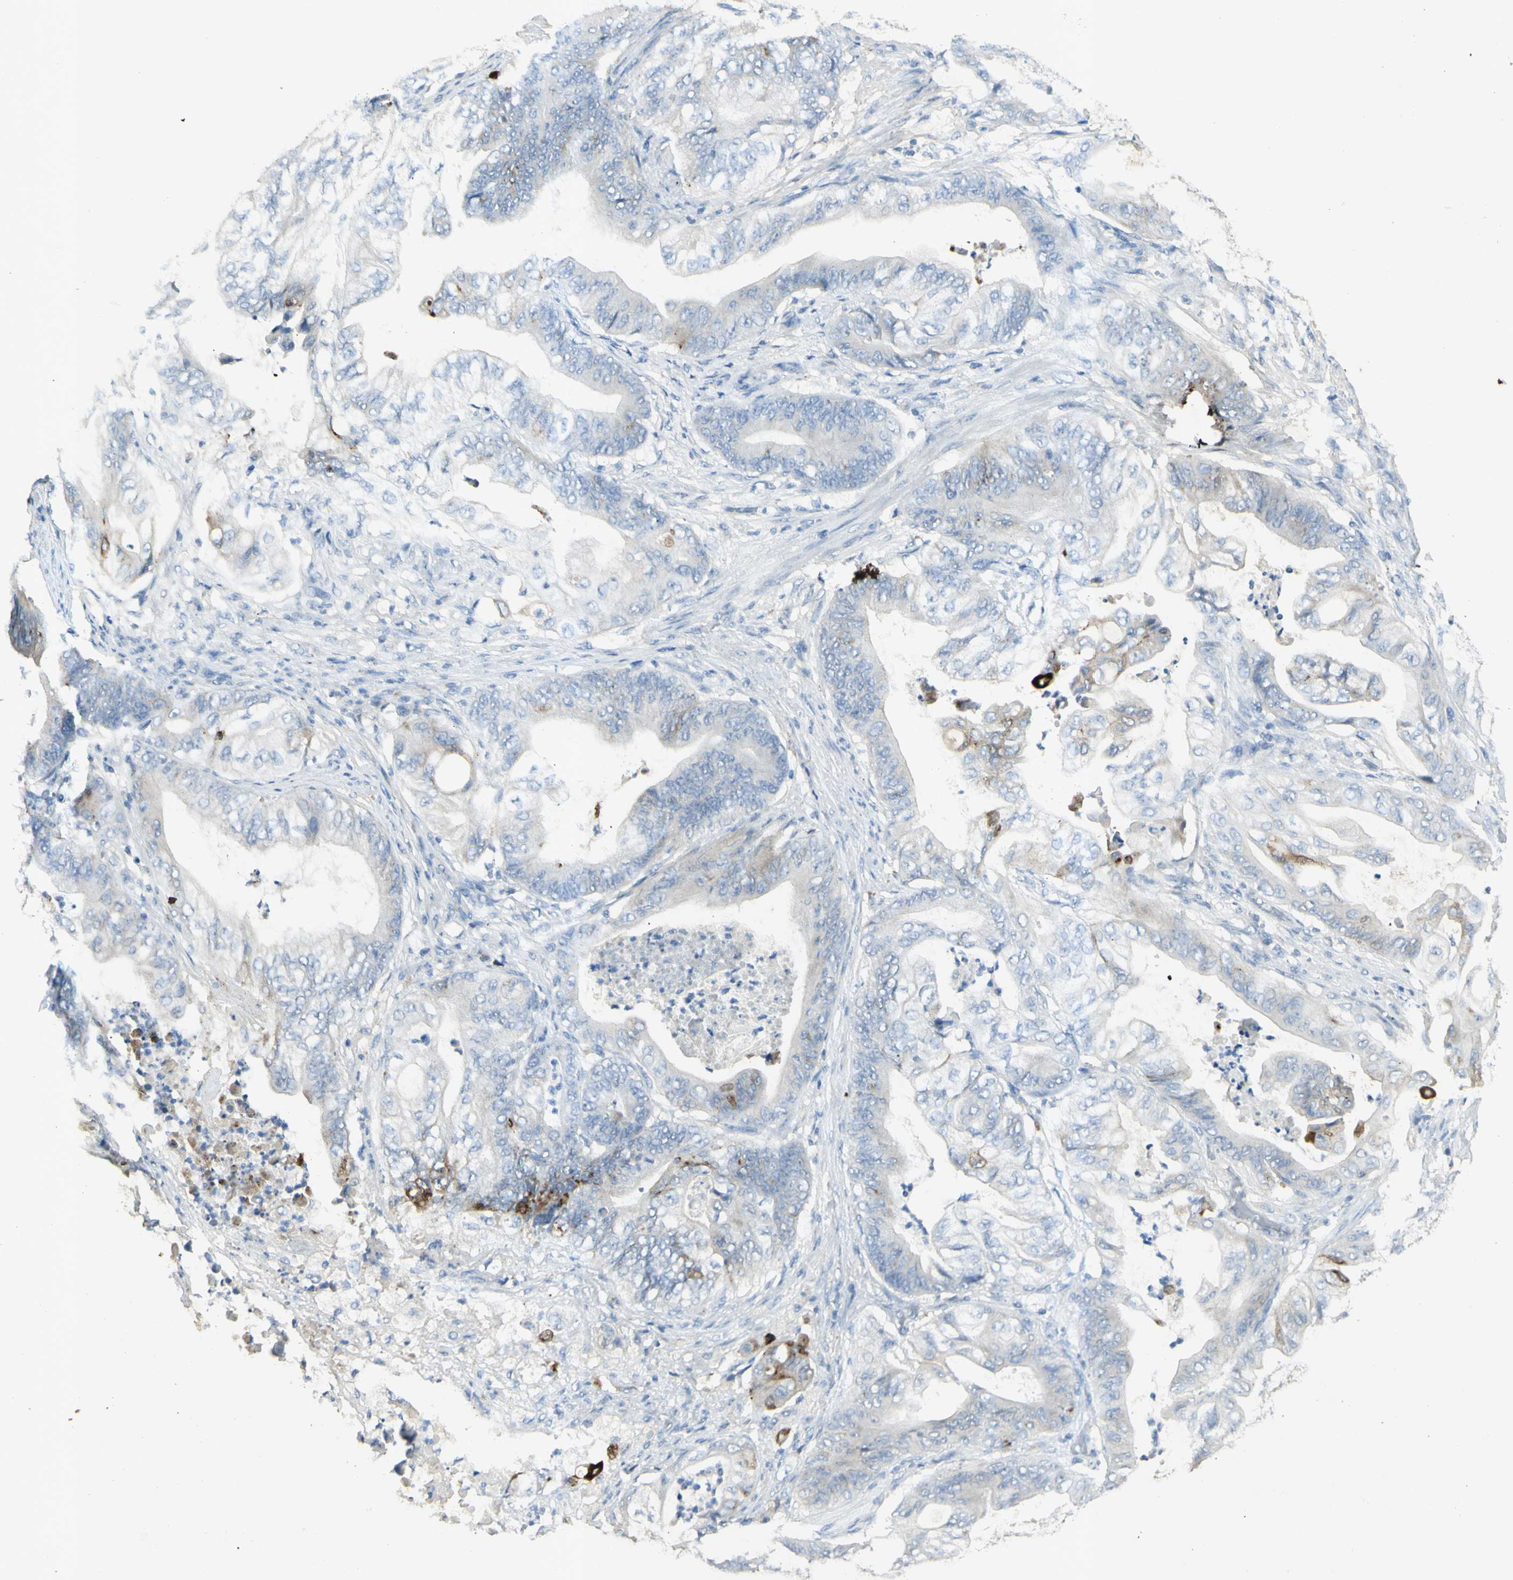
{"staining": {"intensity": "weak", "quantity": "<25%", "location": "cytoplasmic/membranous"}, "tissue": "stomach cancer", "cell_type": "Tumor cells", "image_type": "cancer", "snomed": [{"axis": "morphology", "description": "Adenocarcinoma, NOS"}, {"axis": "topography", "description": "Stomach"}], "caption": "IHC histopathology image of human adenocarcinoma (stomach) stained for a protein (brown), which shows no expression in tumor cells.", "gene": "GDF15", "patient": {"sex": "female", "age": 73}}